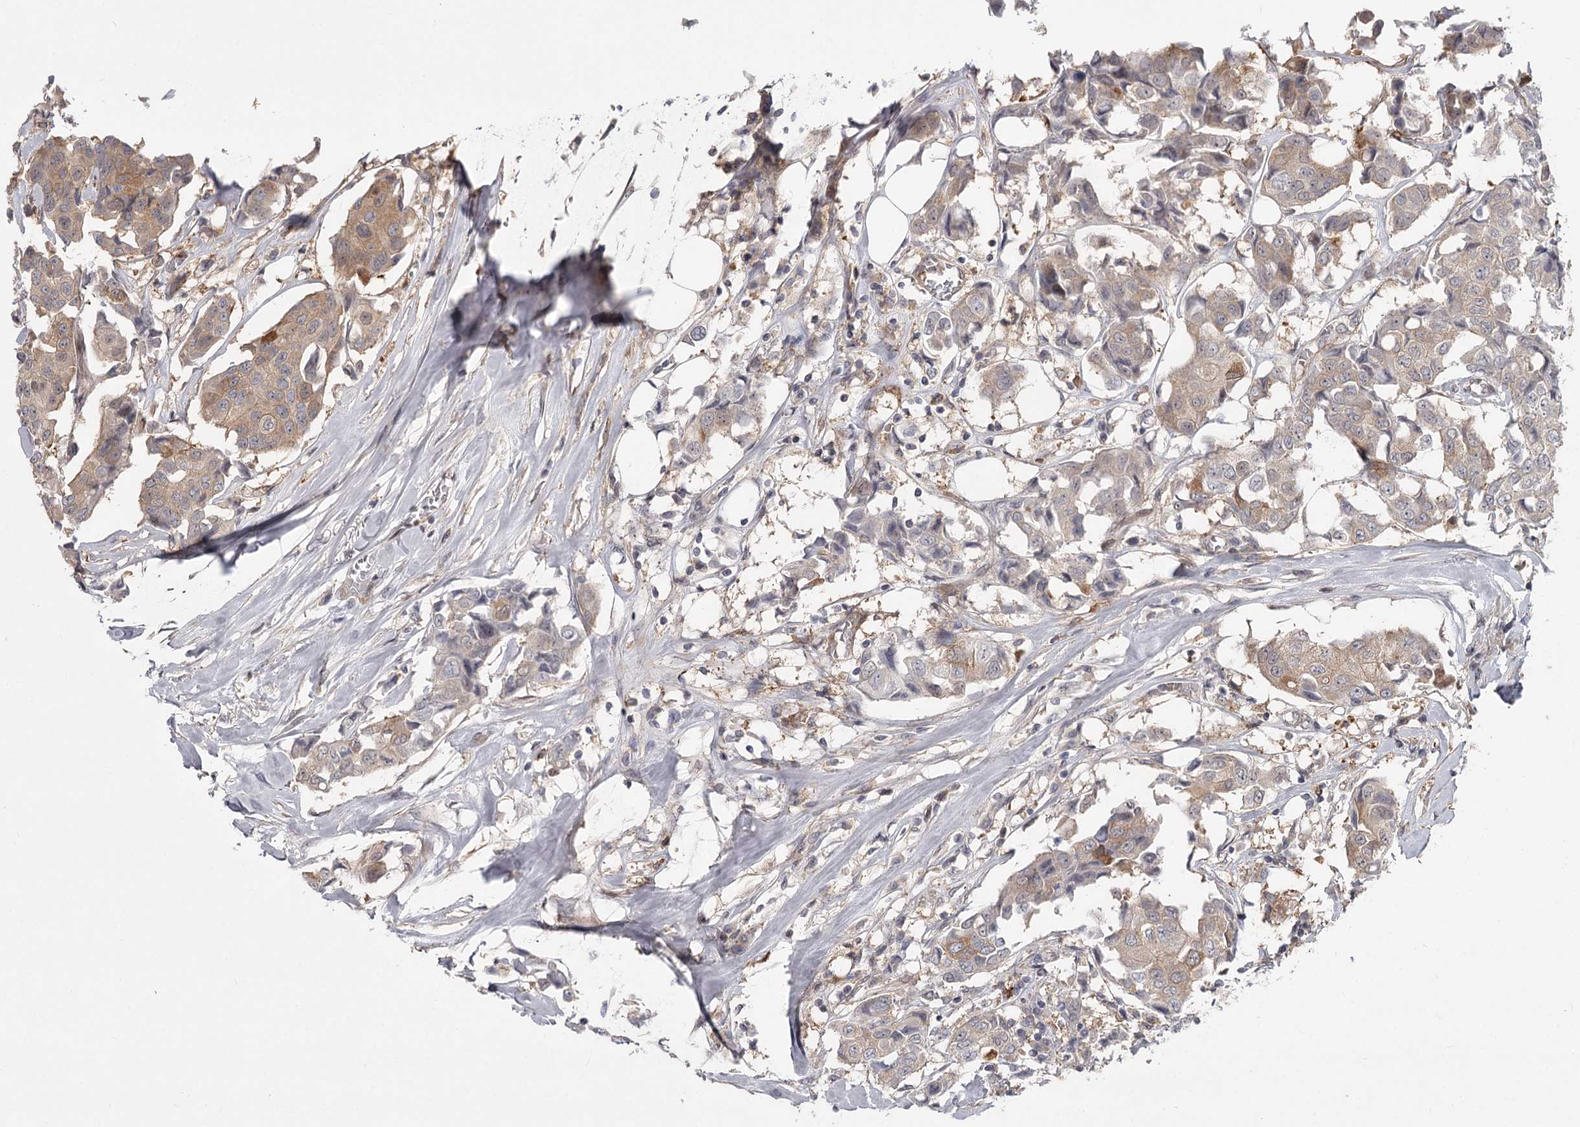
{"staining": {"intensity": "weak", "quantity": "<25%", "location": "cytoplasmic/membranous"}, "tissue": "breast cancer", "cell_type": "Tumor cells", "image_type": "cancer", "snomed": [{"axis": "morphology", "description": "Duct carcinoma"}, {"axis": "topography", "description": "Breast"}], "caption": "The immunohistochemistry (IHC) micrograph has no significant expression in tumor cells of breast cancer tissue.", "gene": "CCNG2", "patient": {"sex": "female", "age": 80}}